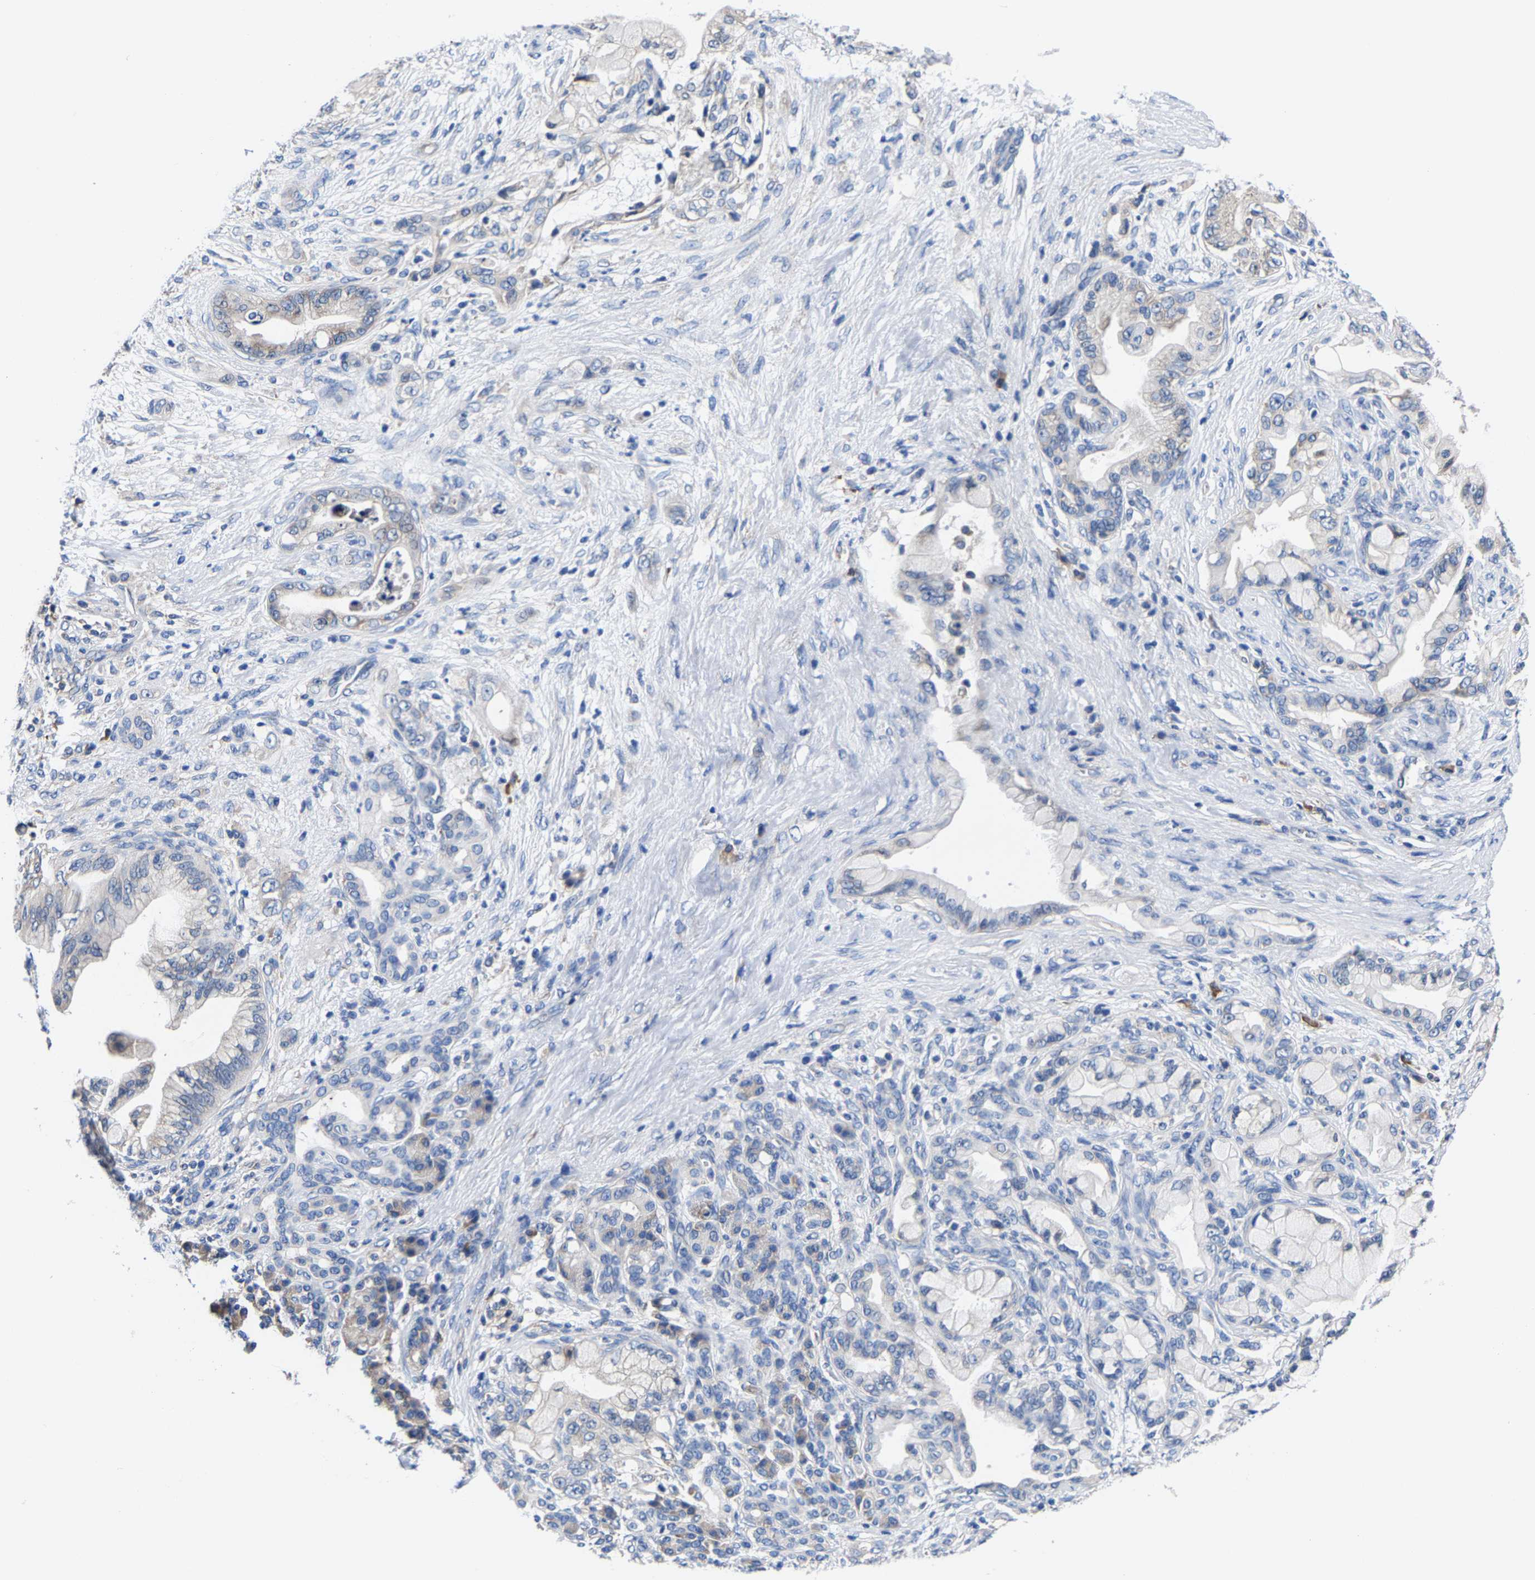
{"staining": {"intensity": "weak", "quantity": "<25%", "location": "cytoplasmic/membranous"}, "tissue": "pancreatic cancer", "cell_type": "Tumor cells", "image_type": "cancer", "snomed": [{"axis": "morphology", "description": "Adenocarcinoma, NOS"}, {"axis": "topography", "description": "Pancreas"}], "caption": "An image of human pancreatic cancer (adenocarcinoma) is negative for staining in tumor cells.", "gene": "SRPK2", "patient": {"sex": "male", "age": 59}}